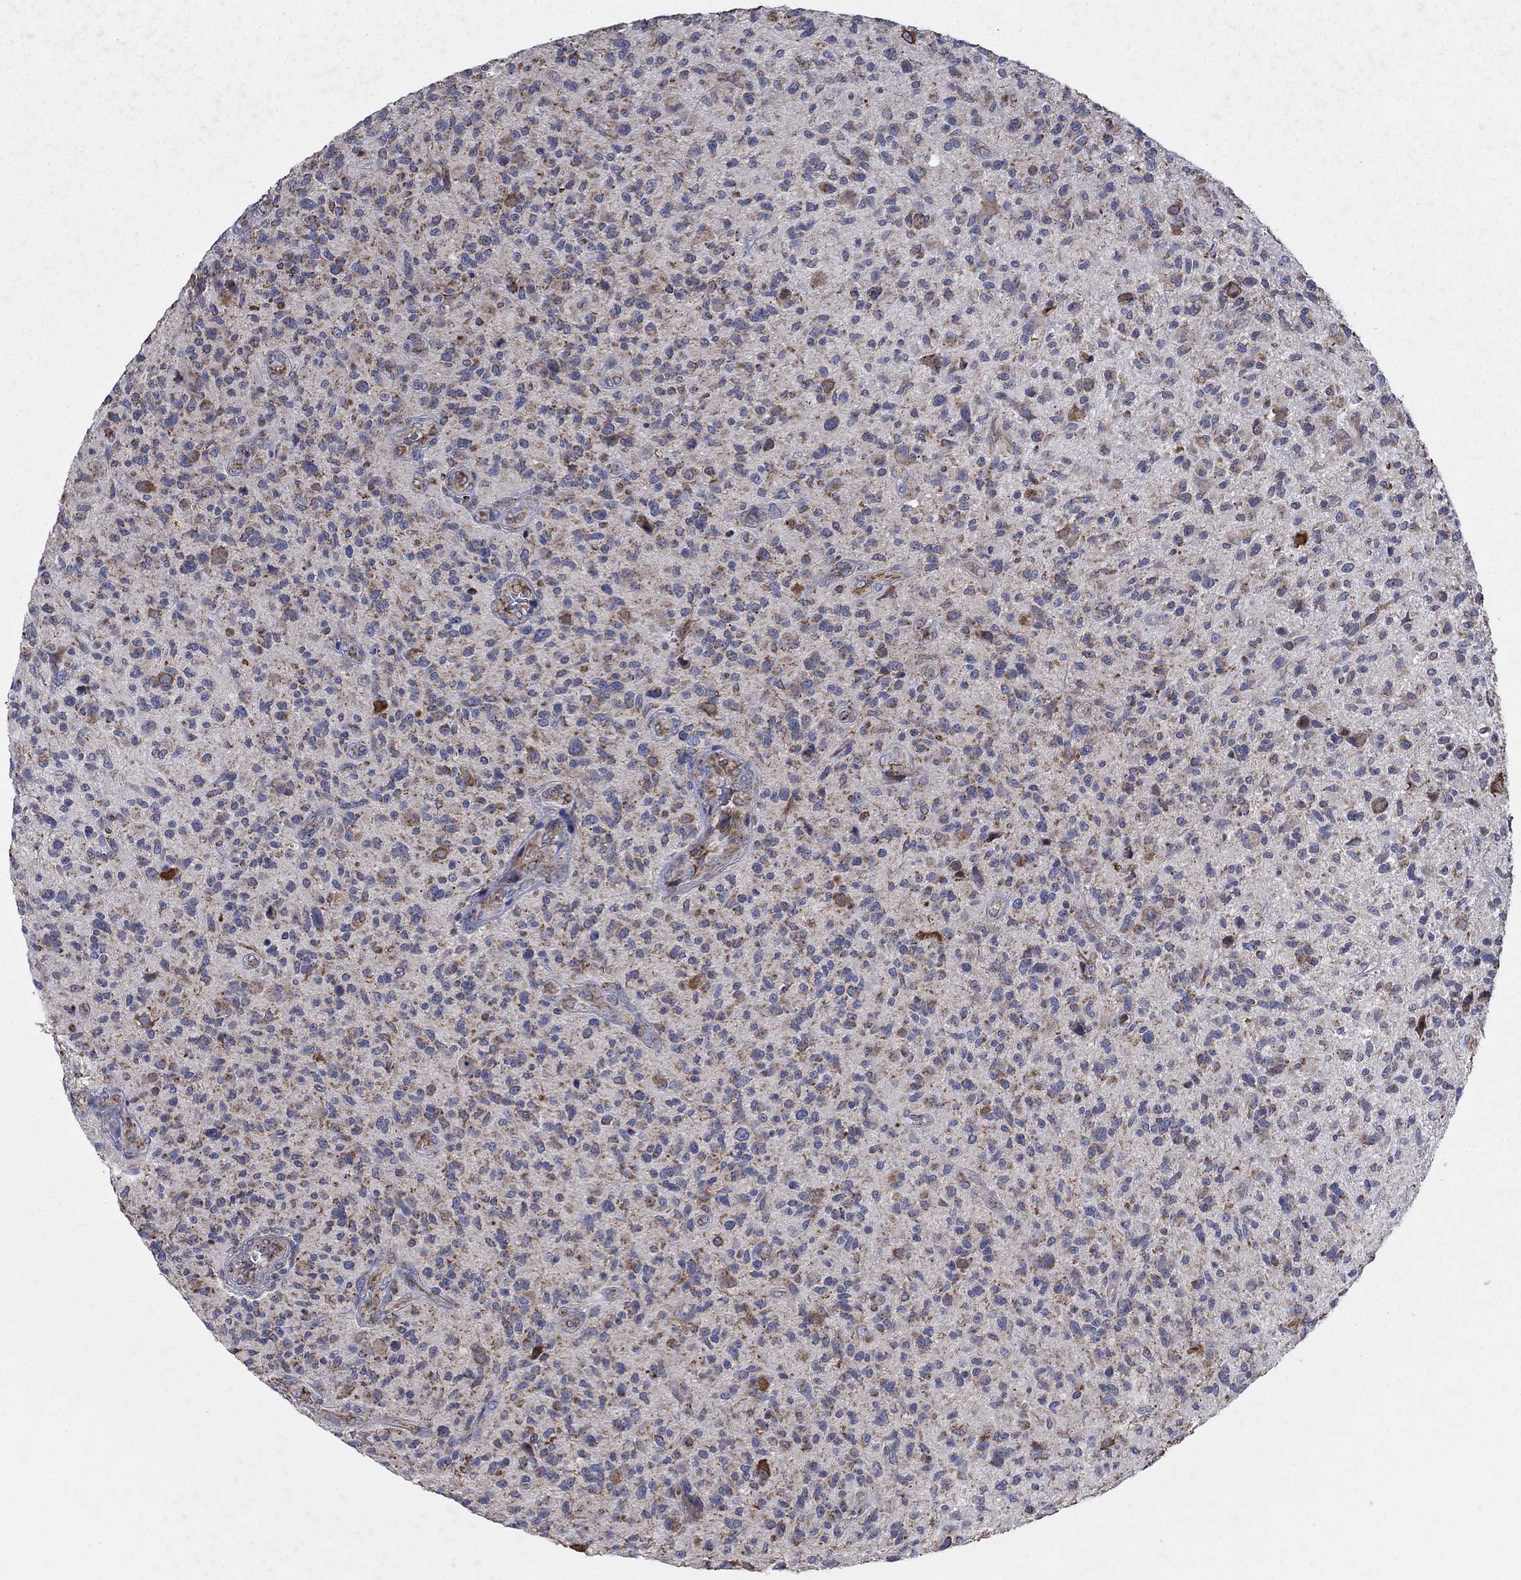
{"staining": {"intensity": "strong", "quantity": "25%-75%", "location": "cytoplasmic/membranous"}, "tissue": "glioma", "cell_type": "Tumor cells", "image_type": "cancer", "snomed": [{"axis": "morphology", "description": "Glioma, malignant, High grade"}, {"axis": "topography", "description": "Brain"}], "caption": "Protein staining shows strong cytoplasmic/membranous staining in about 25%-75% of tumor cells in glioma. The staining is performed using DAB (3,3'-diaminobenzidine) brown chromogen to label protein expression. The nuclei are counter-stained blue using hematoxylin.", "gene": "NCEH1", "patient": {"sex": "male", "age": 47}}